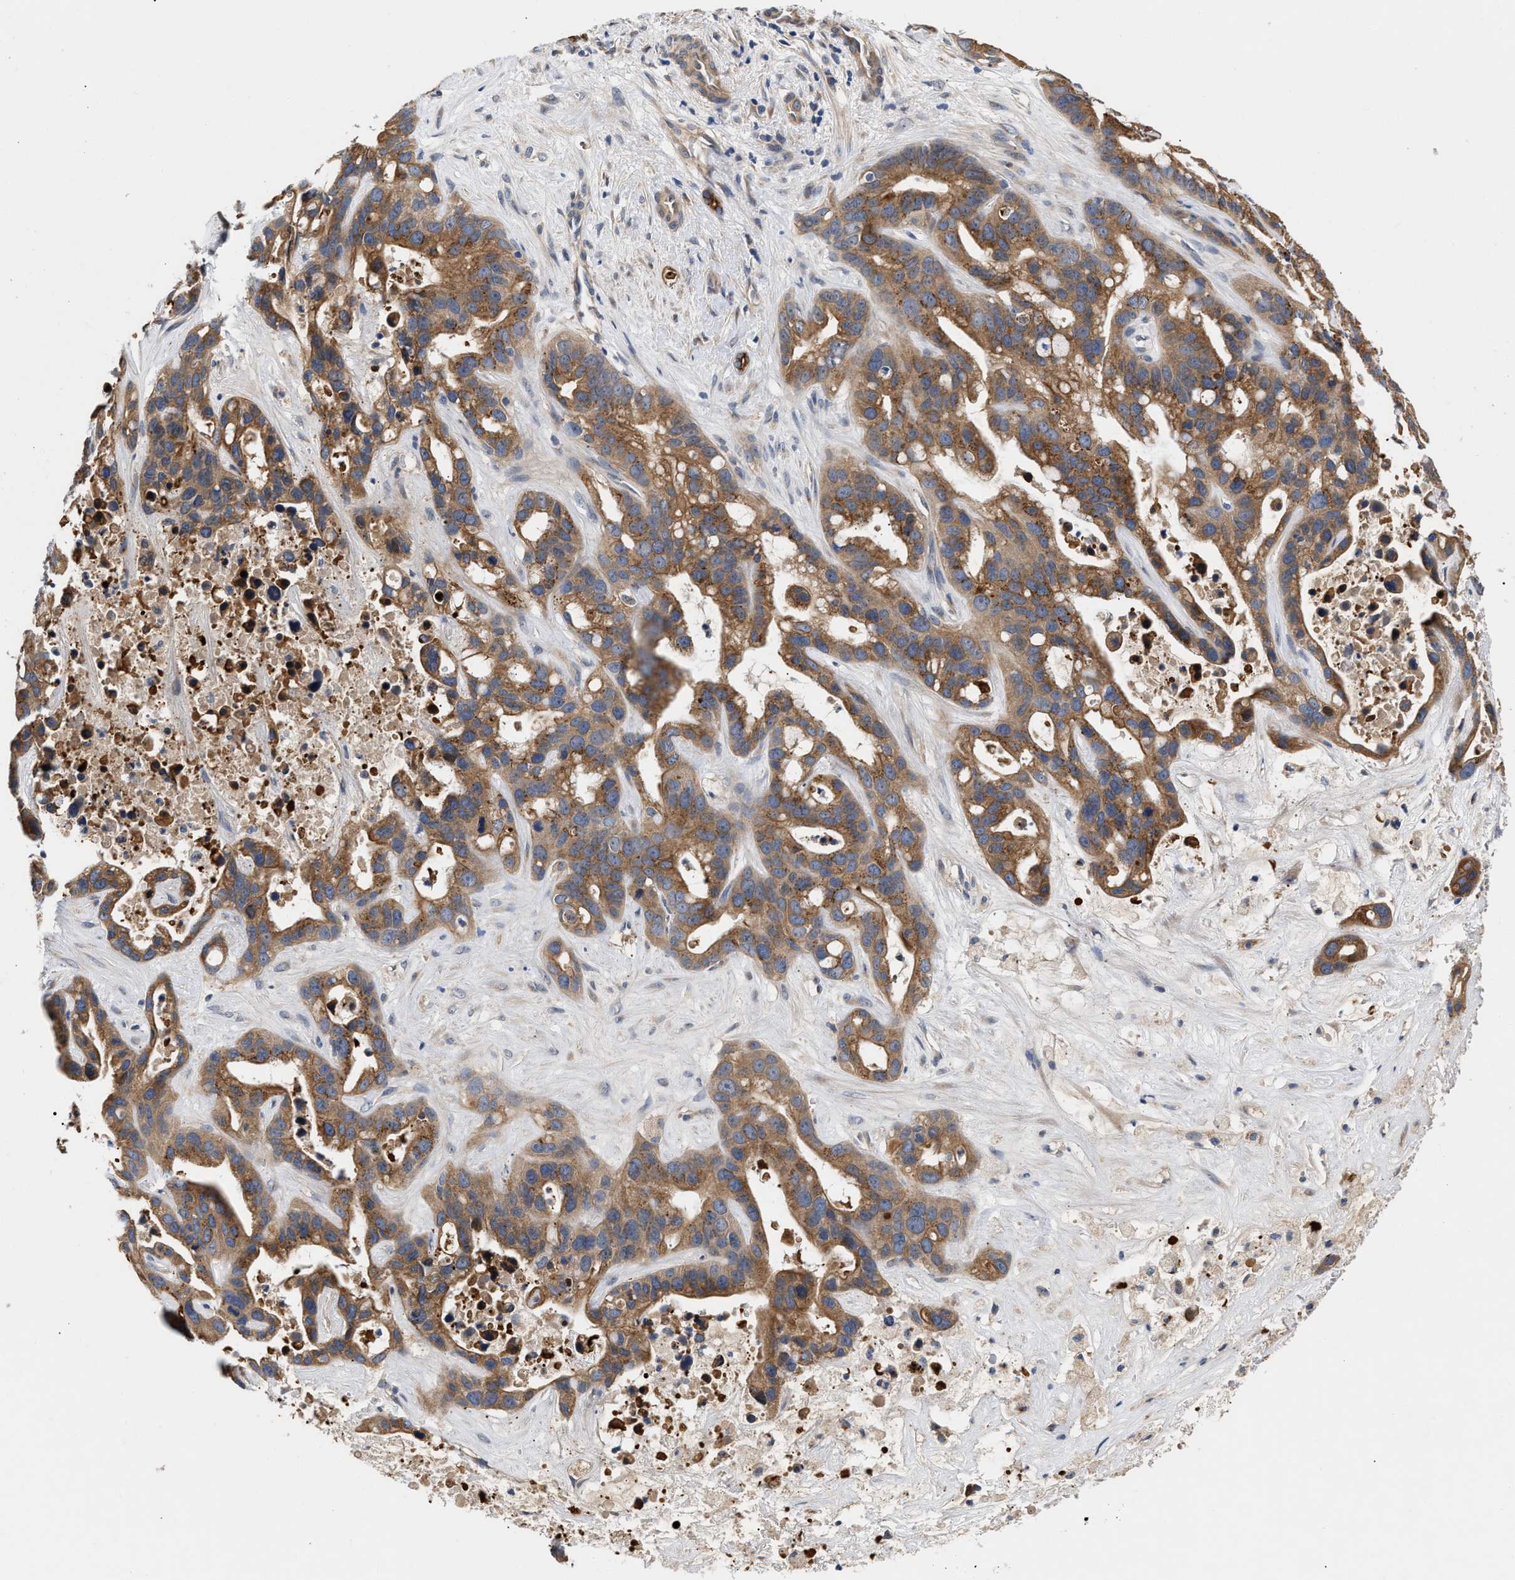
{"staining": {"intensity": "moderate", "quantity": ">75%", "location": "cytoplasmic/membranous"}, "tissue": "liver cancer", "cell_type": "Tumor cells", "image_type": "cancer", "snomed": [{"axis": "morphology", "description": "Cholangiocarcinoma"}, {"axis": "topography", "description": "Liver"}], "caption": "Liver cancer (cholangiocarcinoma) was stained to show a protein in brown. There is medium levels of moderate cytoplasmic/membranous staining in about >75% of tumor cells. (Brightfield microscopy of DAB IHC at high magnification).", "gene": "CCDC146", "patient": {"sex": "female", "age": 65}}